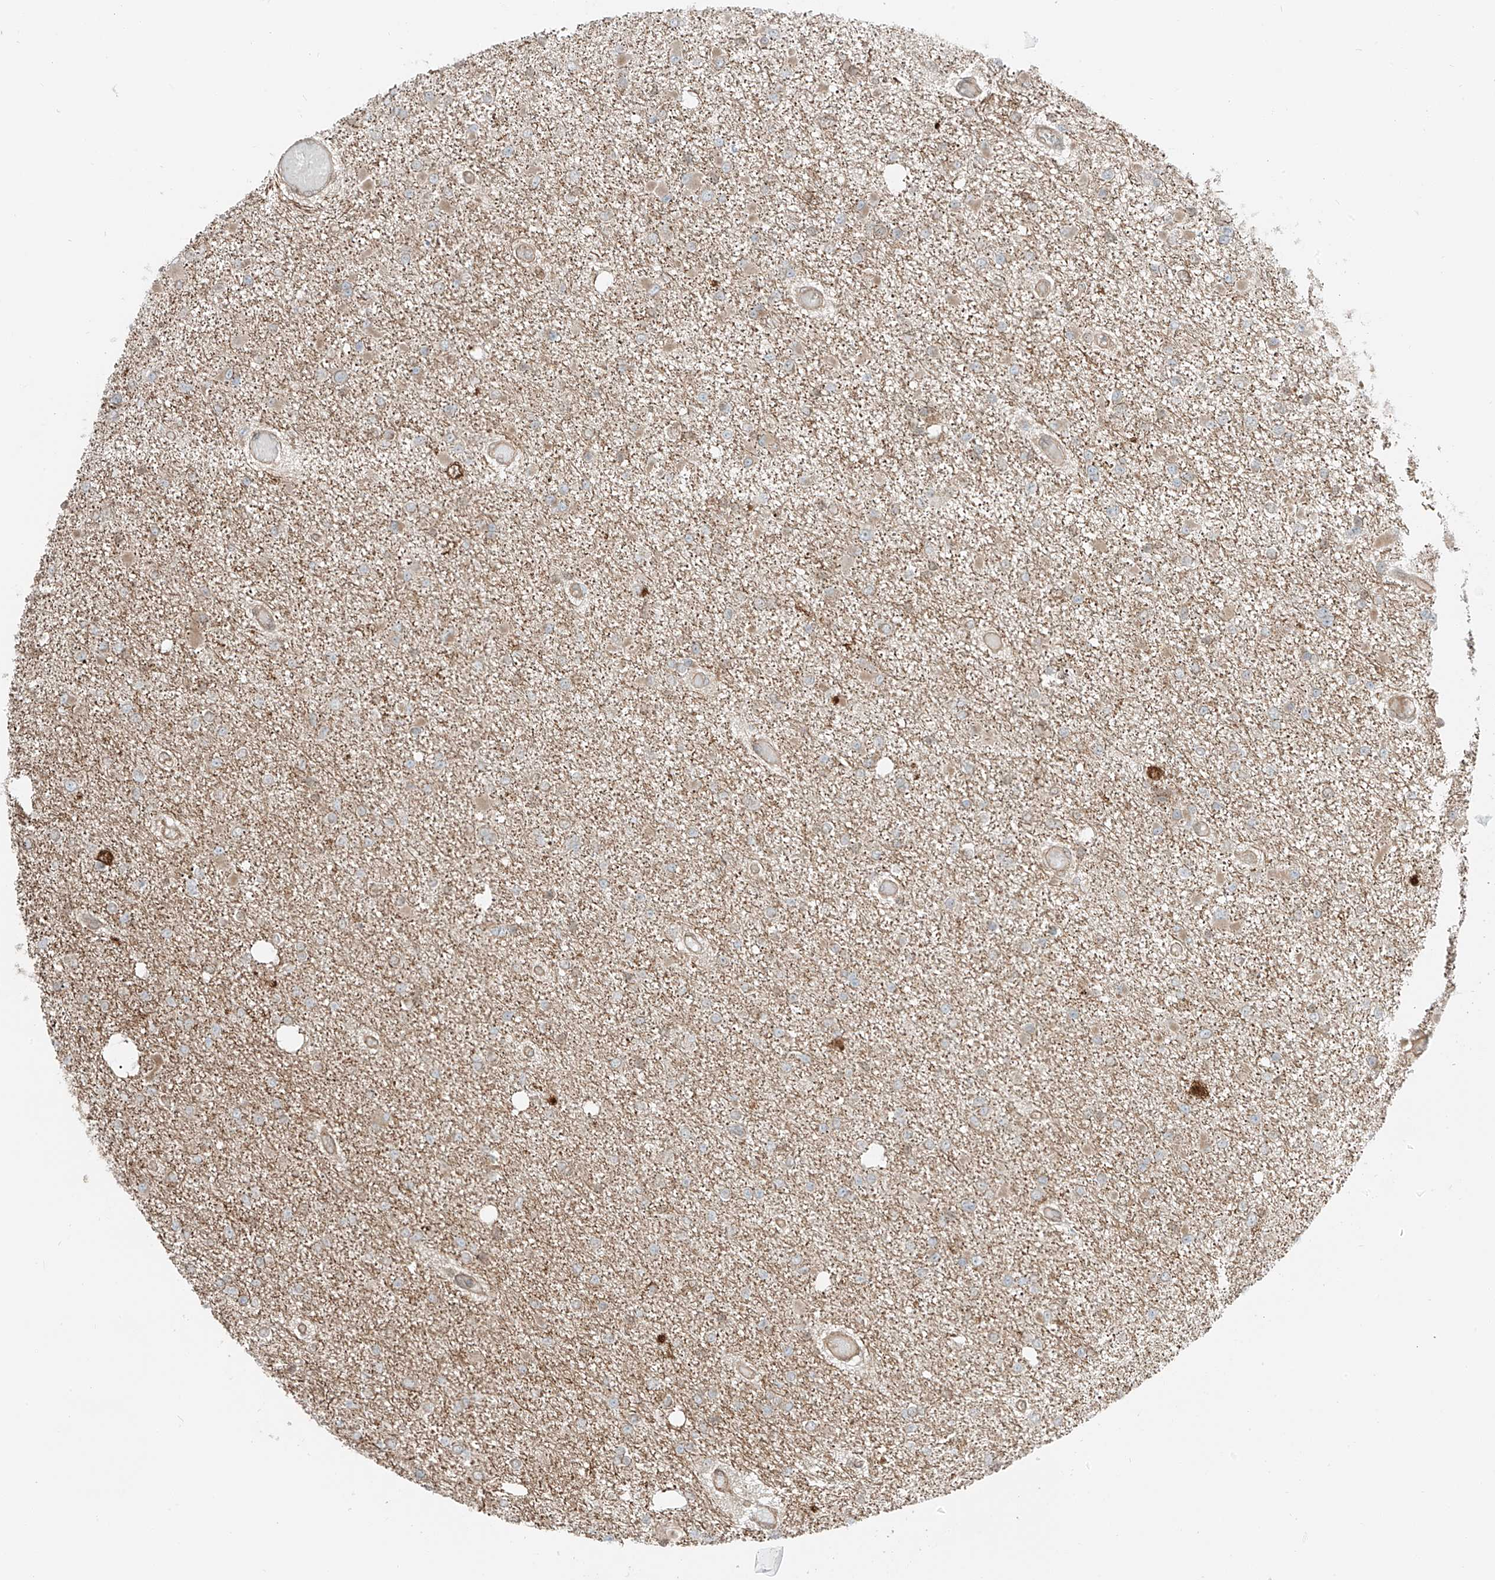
{"staining": {"intensity": "weak", "quantity": "<25%", "location": "cytoplasmic/membranous"}, "tissue": "glioma", "cell_type": "Tumor cells", "image_type": "cancer", "snomed": [{"axis": "morphology", "description": "Glioma, malignant, Low grade"}, {"axis": "topography", "description": "Brain"}], "caption": "A high-resolution micrograph shows immunohistochemistry staining of glioma, which displays no significant staining in tumor cells.", "gene": "USP48", "patient": {"sex": "female", "age": 22}}